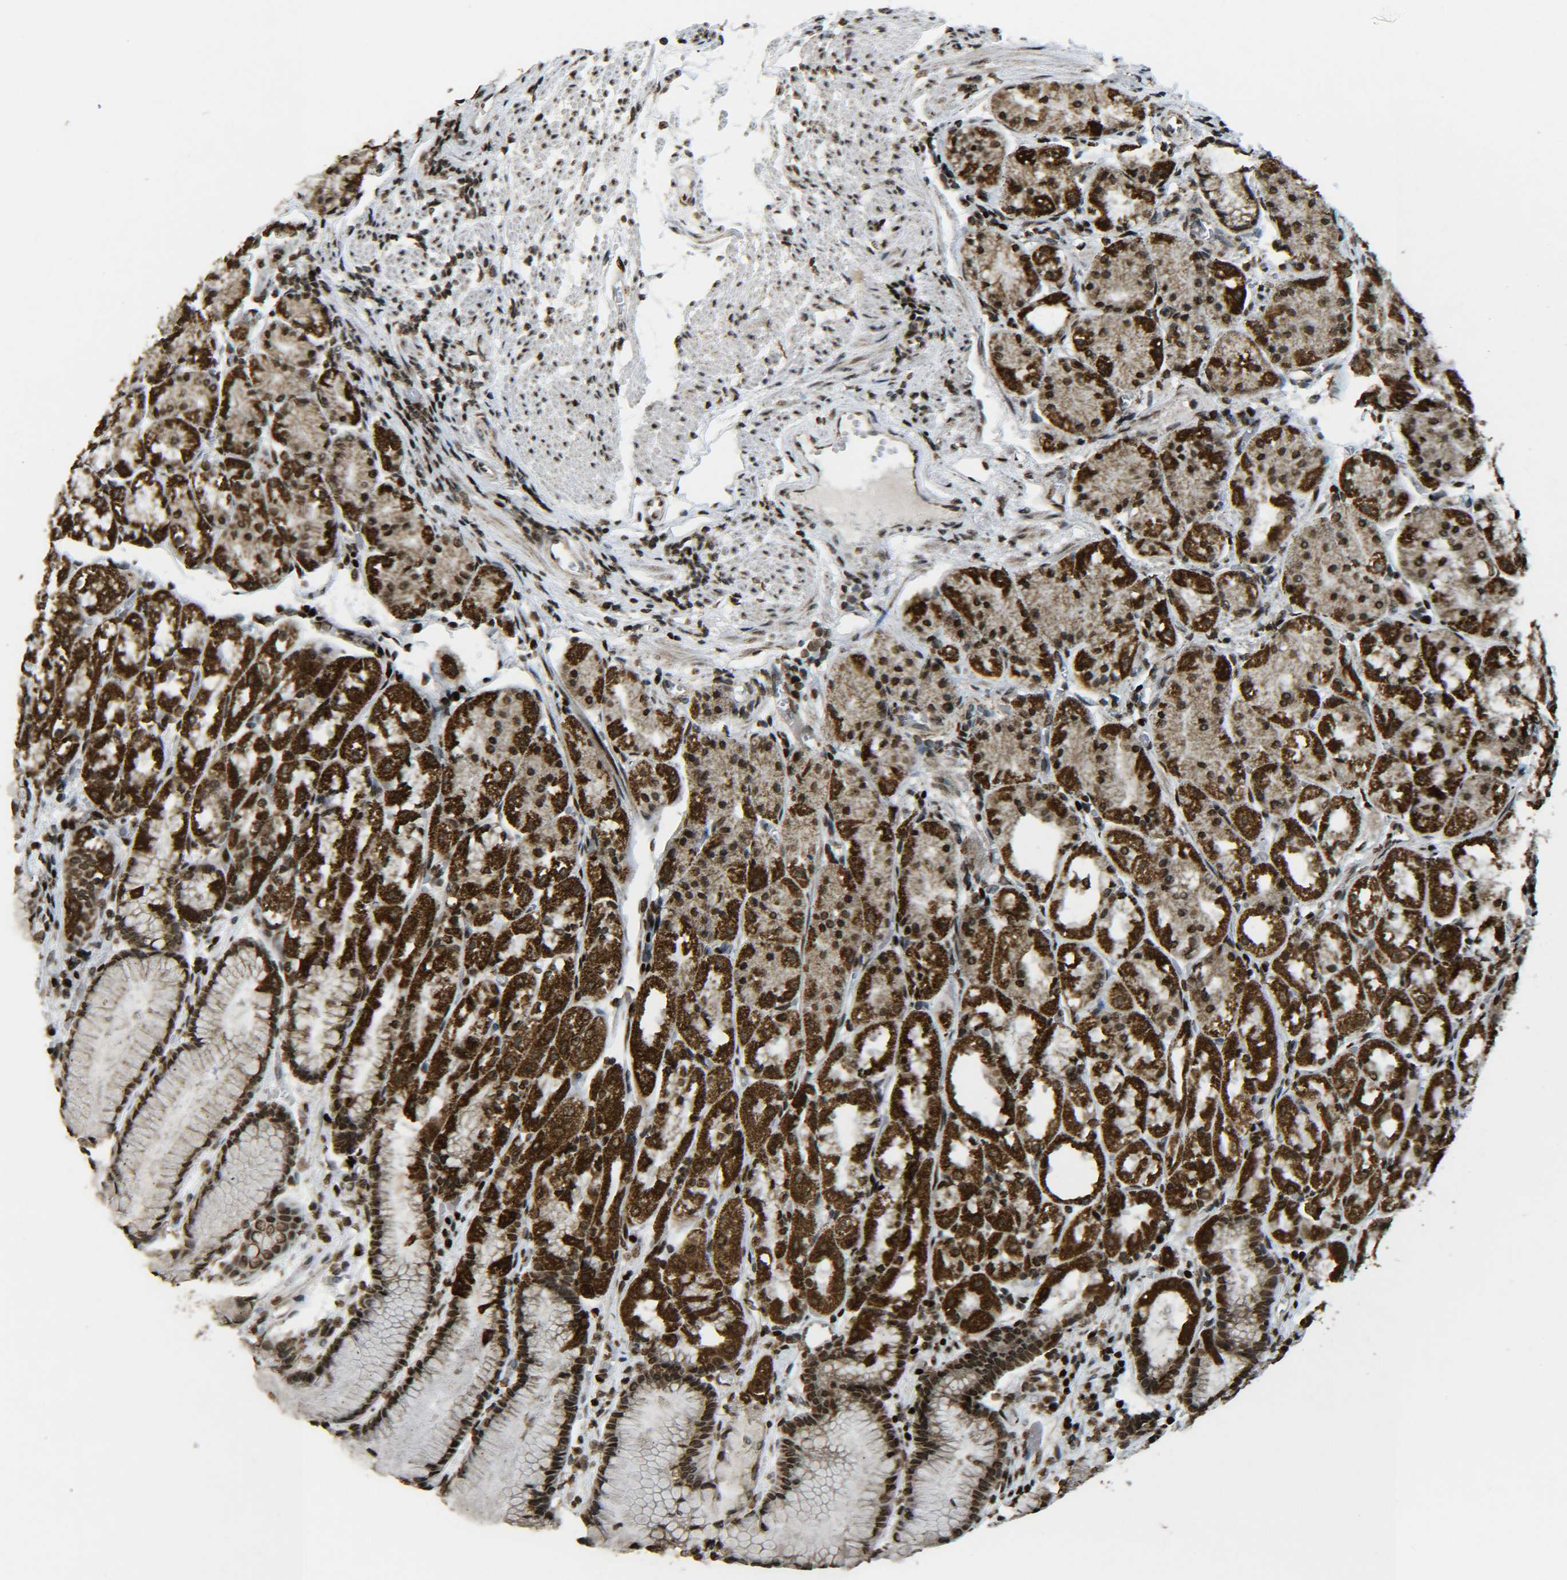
{"staining": {"intensity": "strong", "quantity": ">75%", "location": "cytoplasmic/membranous,nuclear"}, "tissue": "stomach", "cell_type": "Glandular cells", "image_type": "normal", "snomed": [{"axis": "morphology", "description": "Normal tissue, NOS"}, {"axis": "topography", "description": "Stomach, upper"}], "caption": "The immunohistochemical stain shows strong cytoplasmic/membranous,nuclear positivity in glandular cells of unremarkable stomach.", "gene": "NEUROG2", "patient": {"sex": "male", "age": 72}}